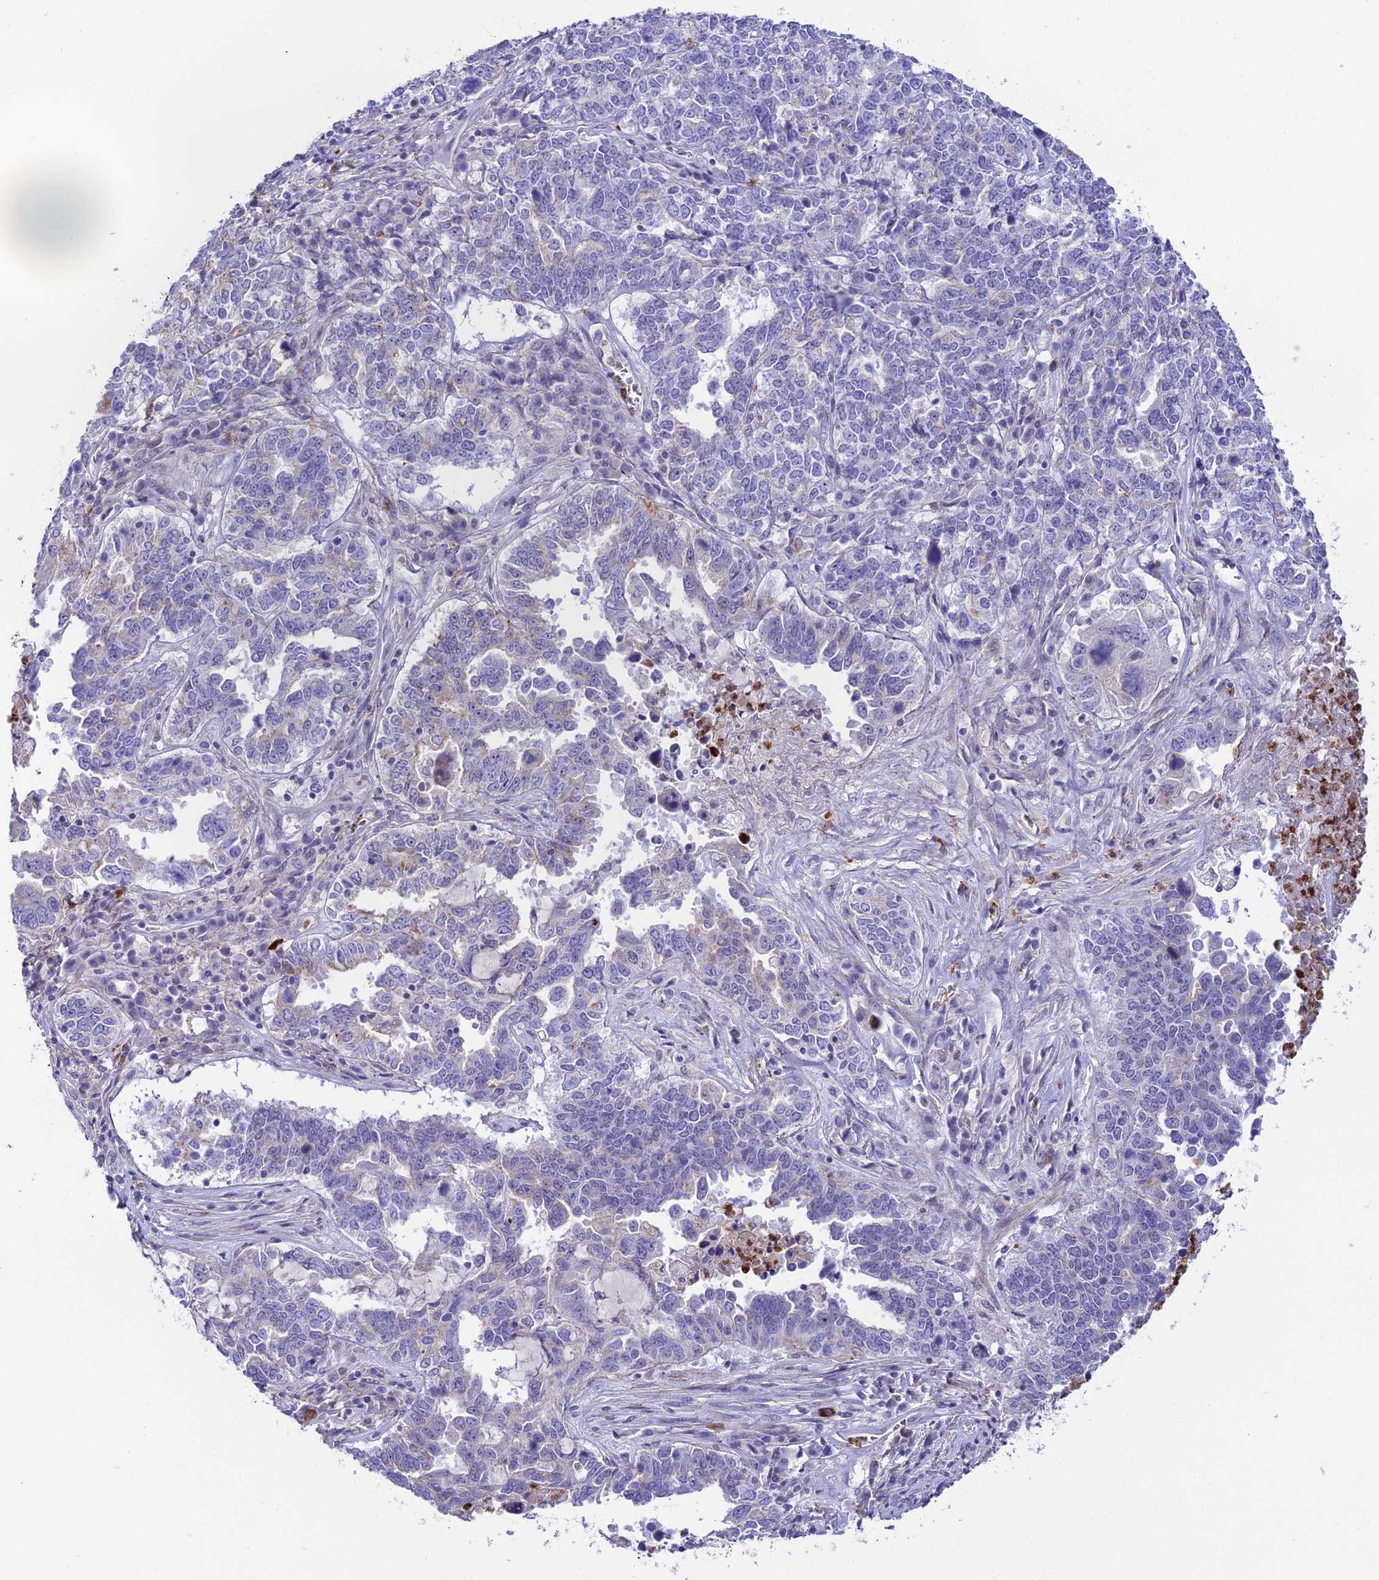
{"staining": {"intensity": "negative", "quantity": "none", "location": "none"}, "tissue": "ovarian cancer", "cell_type": "Tumor cells", "image_type": "cancer", "snomed": [{"axis": "morphology", "description": "Carcinoma, endometroid"}, {"axis": "topography", "description": "Ovary"}], "caption": "IHC of ovarian endometroid carcinoma exhibits no staining in tumor cells.", "gene": "COL6A6", "patient": {"sex": "female", "age": 62}}